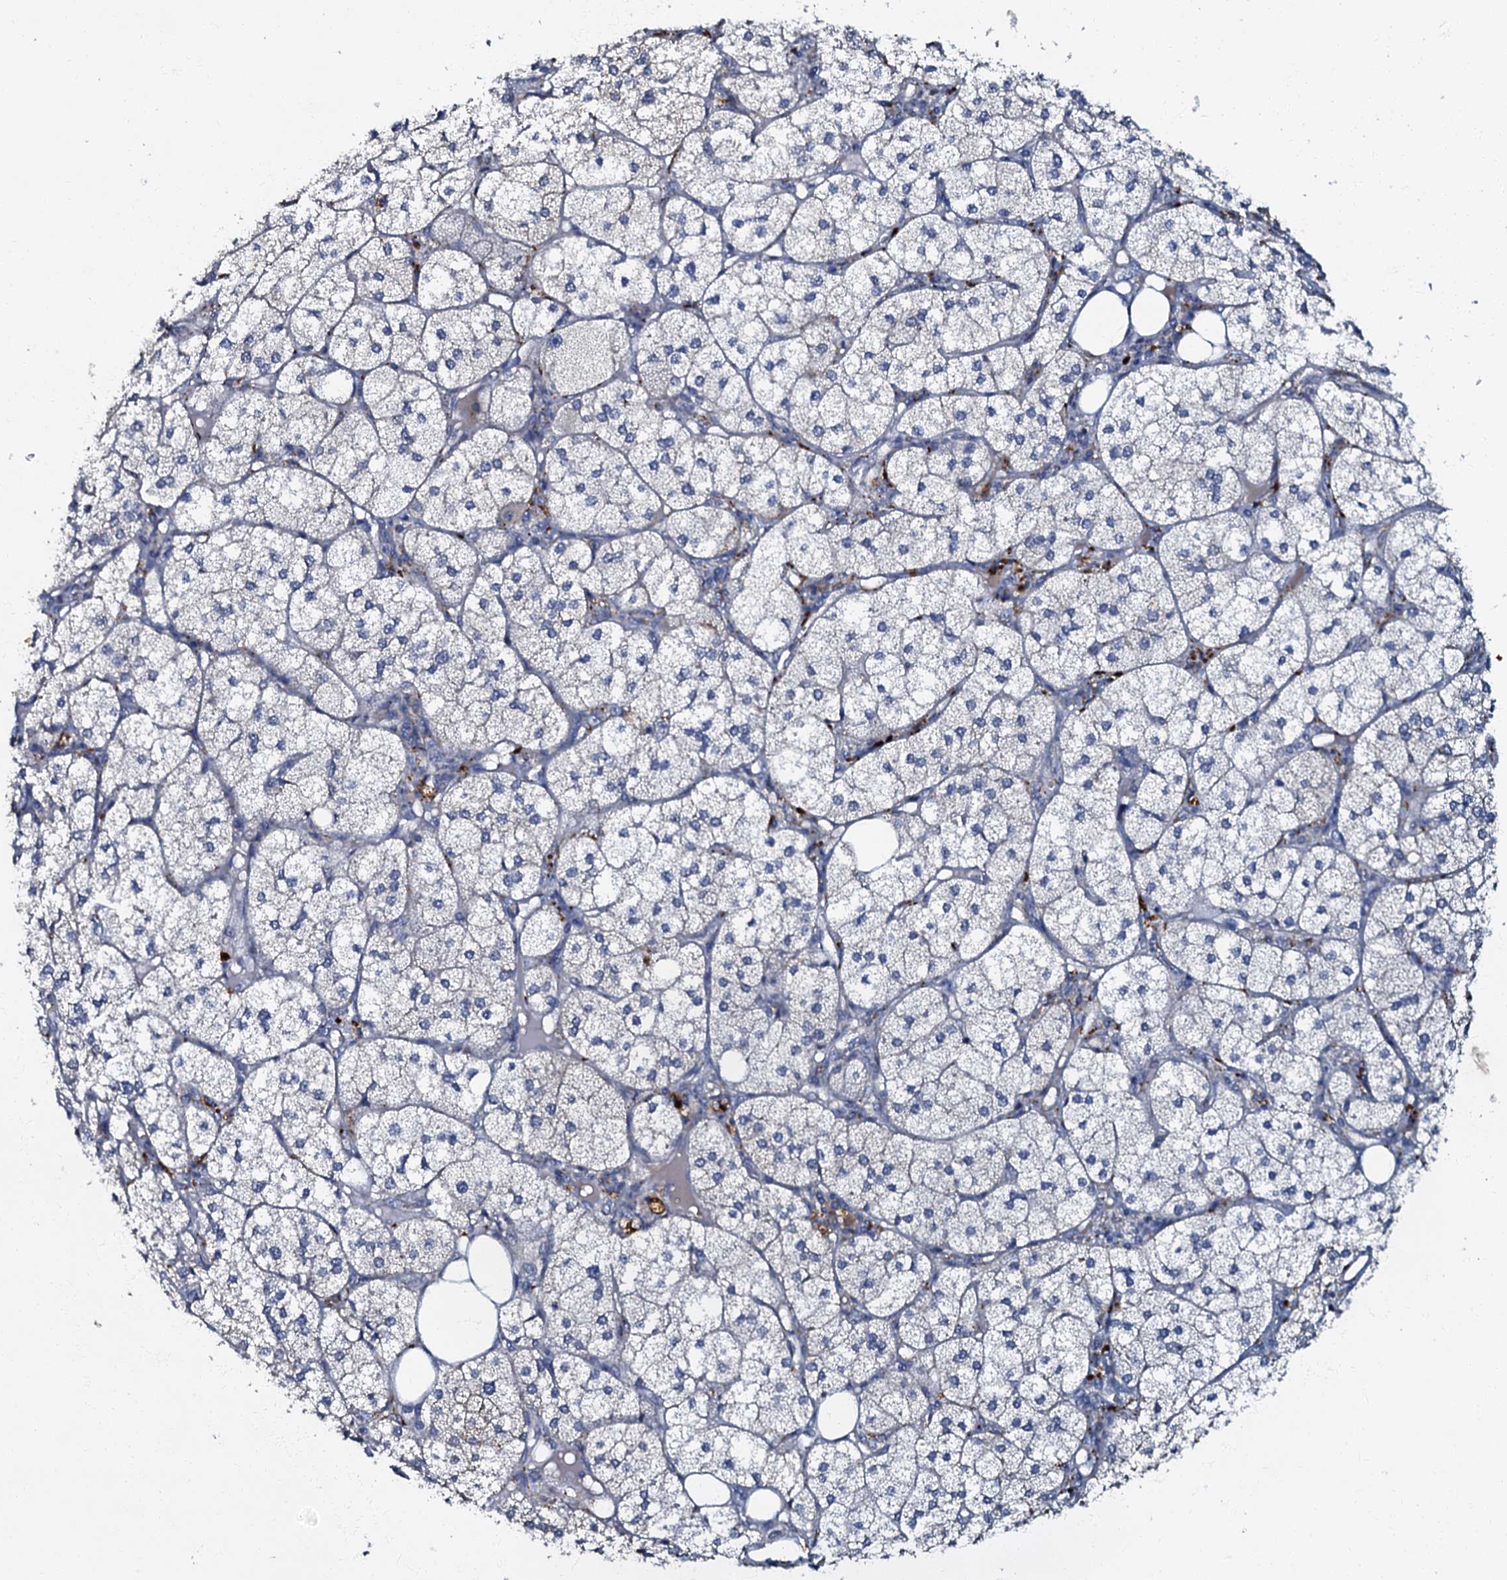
{"staining": {"intensity": "moderate", "quantity": "<25%", "location": "cytoplasmic/membranous"}, "tissue": "adrenal gland", "cell_type": "Glandular cells", "image_type": "normal", "snomed": [{"axis": "morphology", "description": "Normal tissue, NOS"}, {"axis": "topography", "description": "Adrenal gland"}], "caption": "Adrenal gland stained with DAB (3,3'-diaminobenzidine) immunohistochemistry (IHC) reveals low levels of moderate cytoplasmic/membranous staining in approximately <25% of glandular cells. (DAB (3,3'-diaminobenzidine) = brown stain, brightfield microscopy at high magnification).", "gene": "OLAH", "patient": {"sex": "female", "age": 61}}